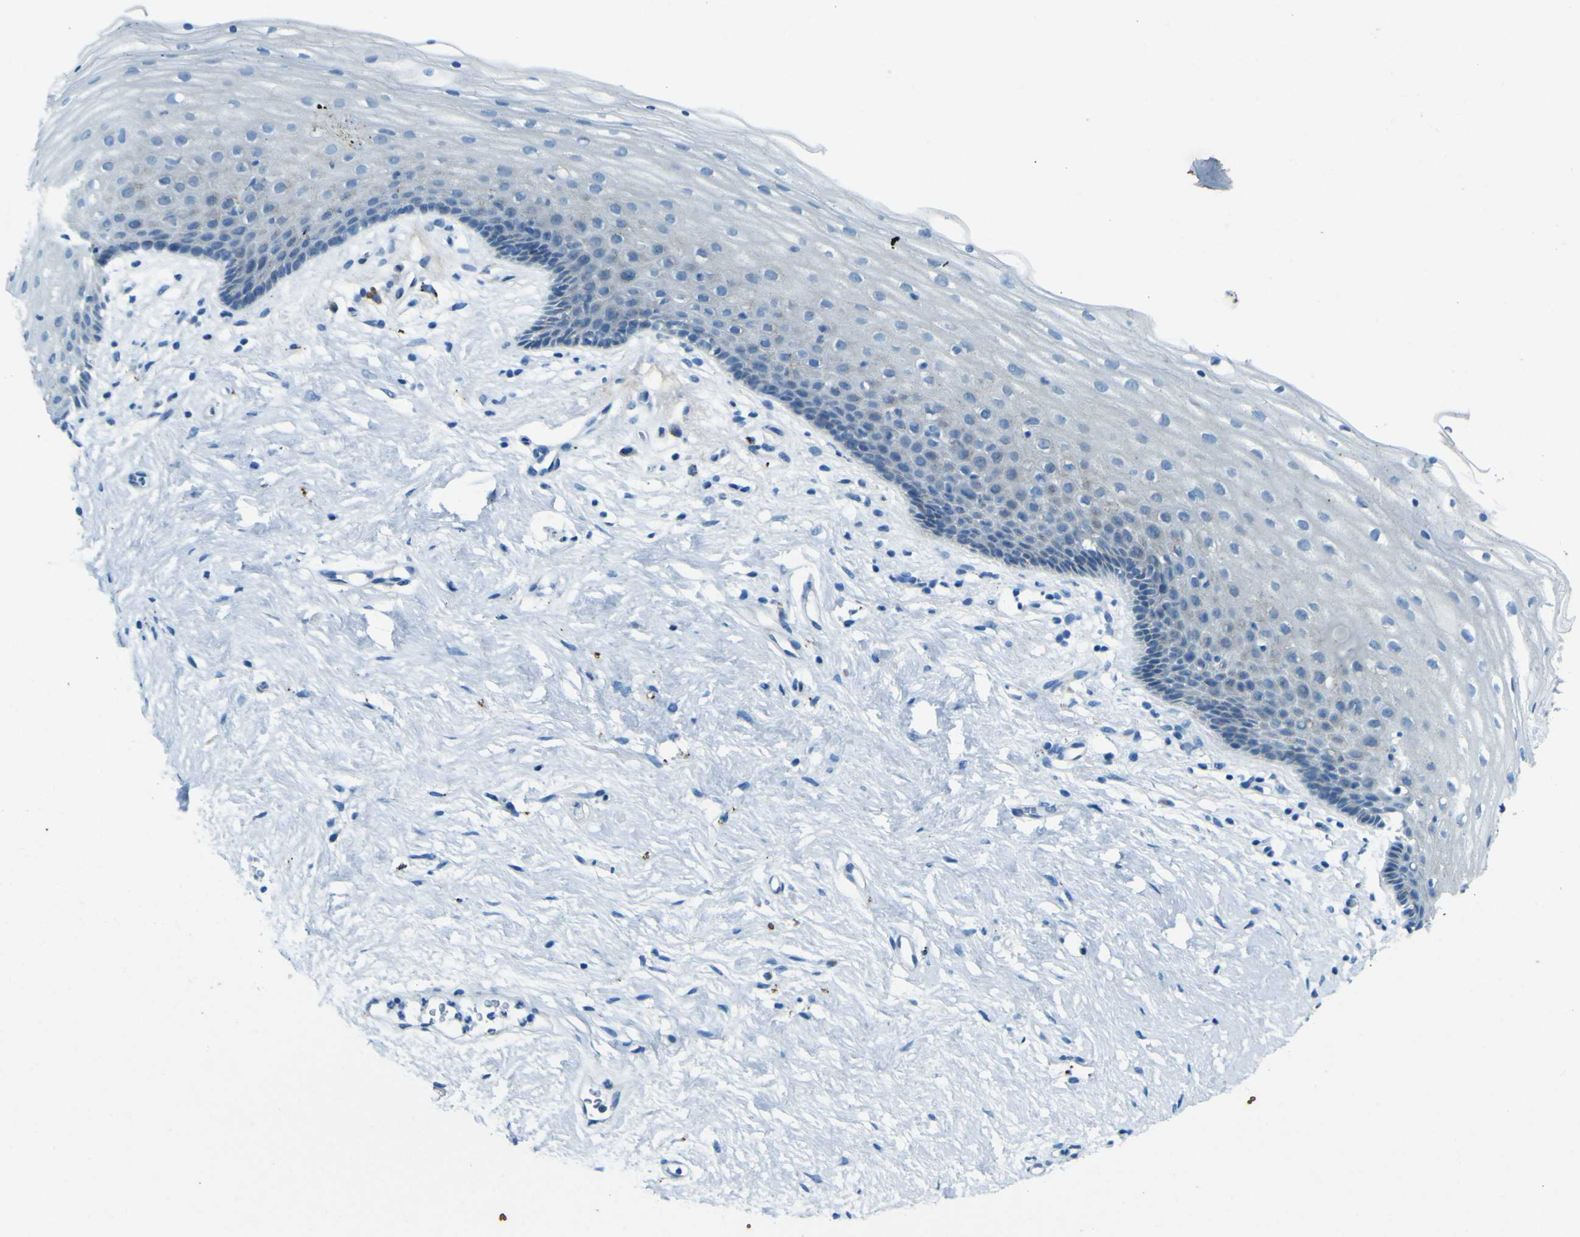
{"staining": {"intensity": "negative", "quantity": "none", "location": "none"}, "tissue": "vagina", "cell_type": "Squamous epithelial cells", "image_type": "normal", "snomed": [{"axis": "morphology", "description": "Normal tissue, NOS"}, {"axis": "topography", "description": "Vagina"}], "caption": "Immunohistochemistry (IHC) histopathology image of normal vagina: human vagina stained with DAB (3,3'-diaminobenzidine) demonstrates no significant protein expression in squamous epithelial cells.", "gene": "PDE9A", "patient": {"sex": "female", "age": 44}}